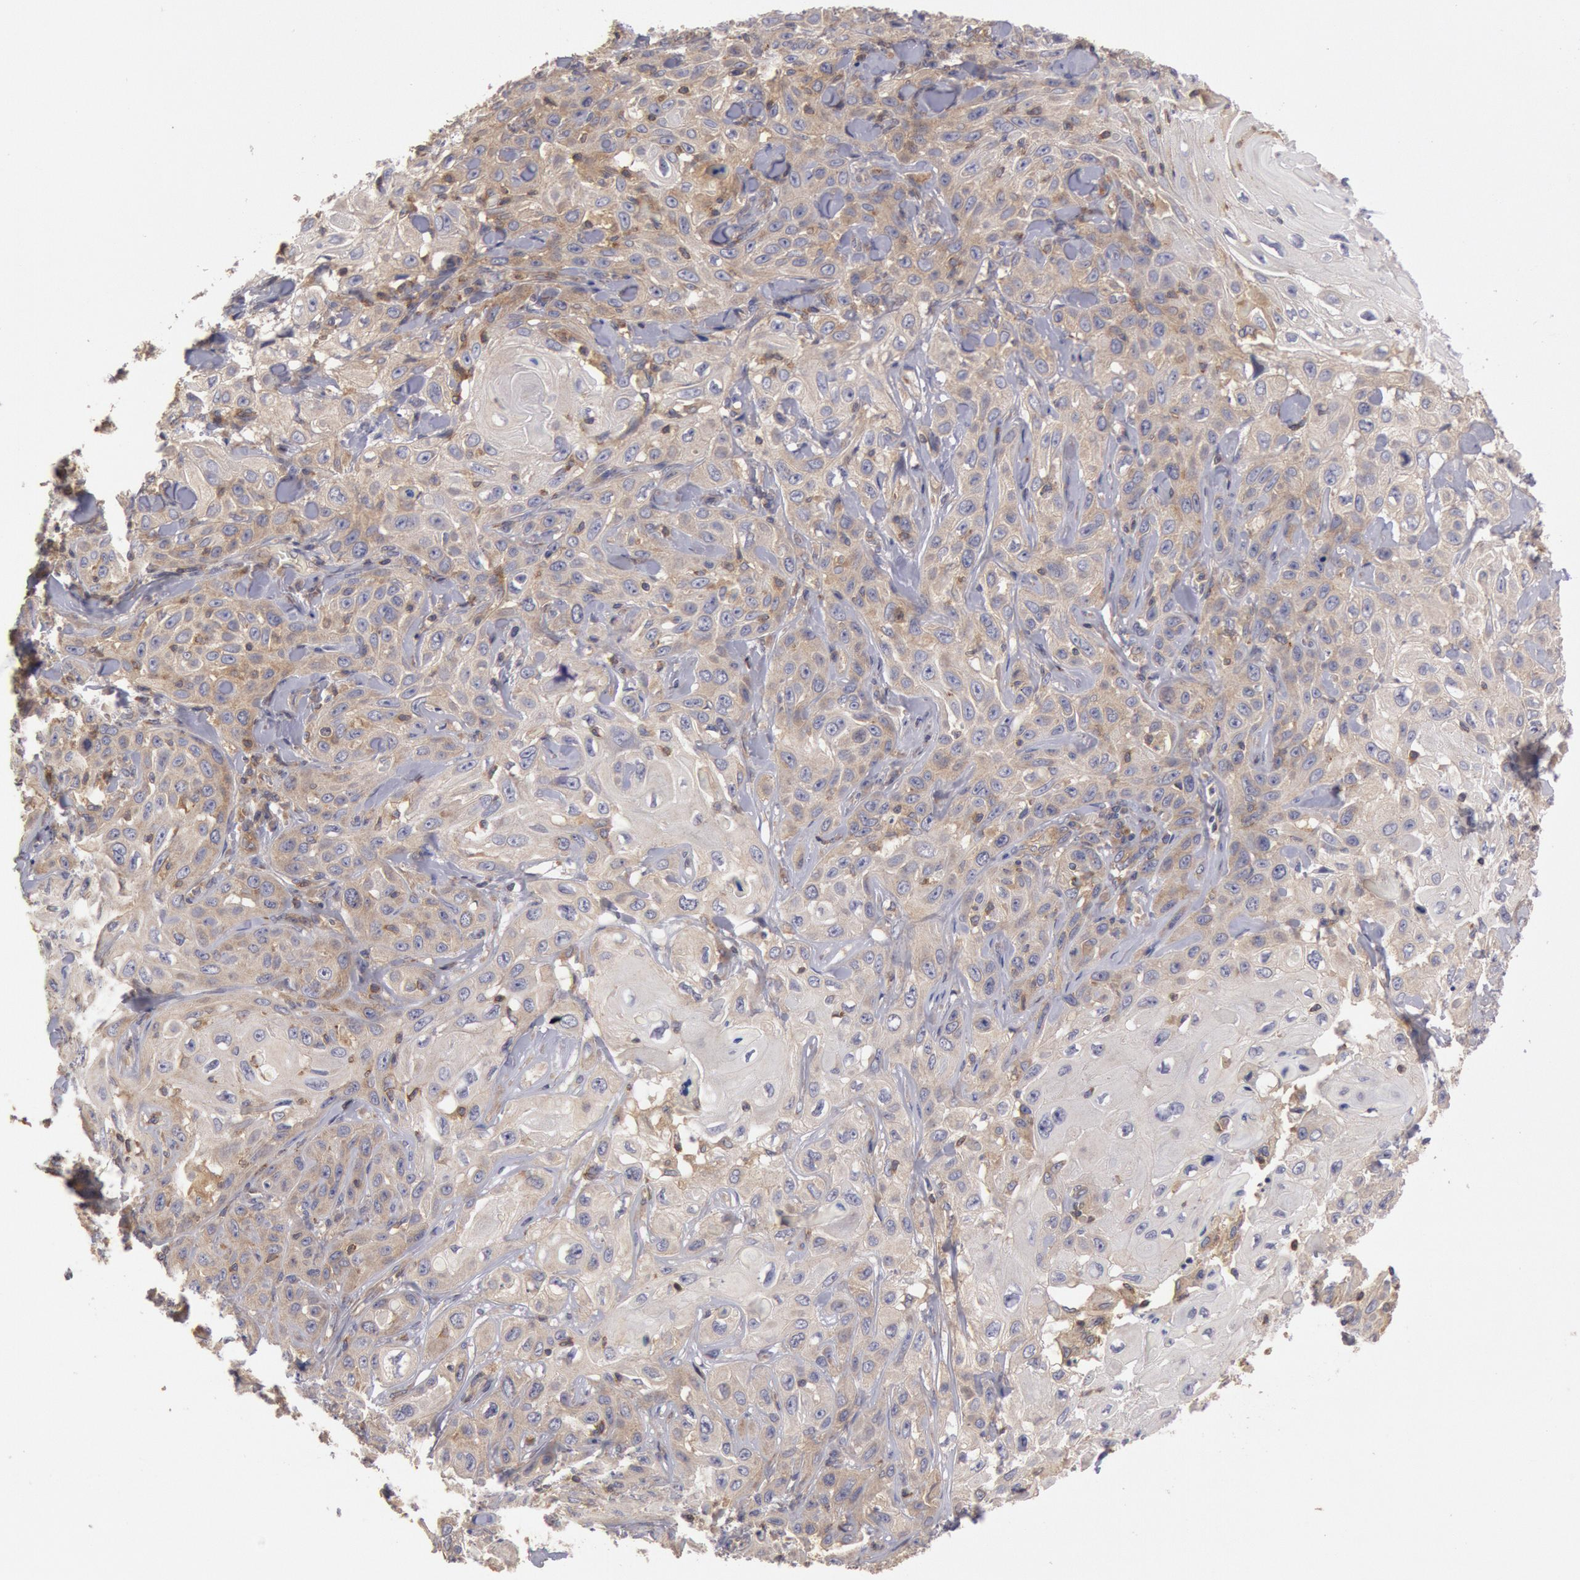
{"staining": {"intensity": "weak", "quantity": ">75%", "location": "cytoplasmic/membranous"}, "tissue": "skin cancer", "cell_type": "Tumor cells", "image_type": "cancer", "snomed": [{"axis": "morphology", "description": "Squamous cell carcinoma, NOS"}, {"axis": "topography", "description": "Skin"}], "caption": "Skin cancer stained with a brown dye exhibits weak cytoplasmic/membranous positive staining in about >75% of tumor cells.", "gene": "PIK3R1", "patient": {"sex": "male", "age": 84}}